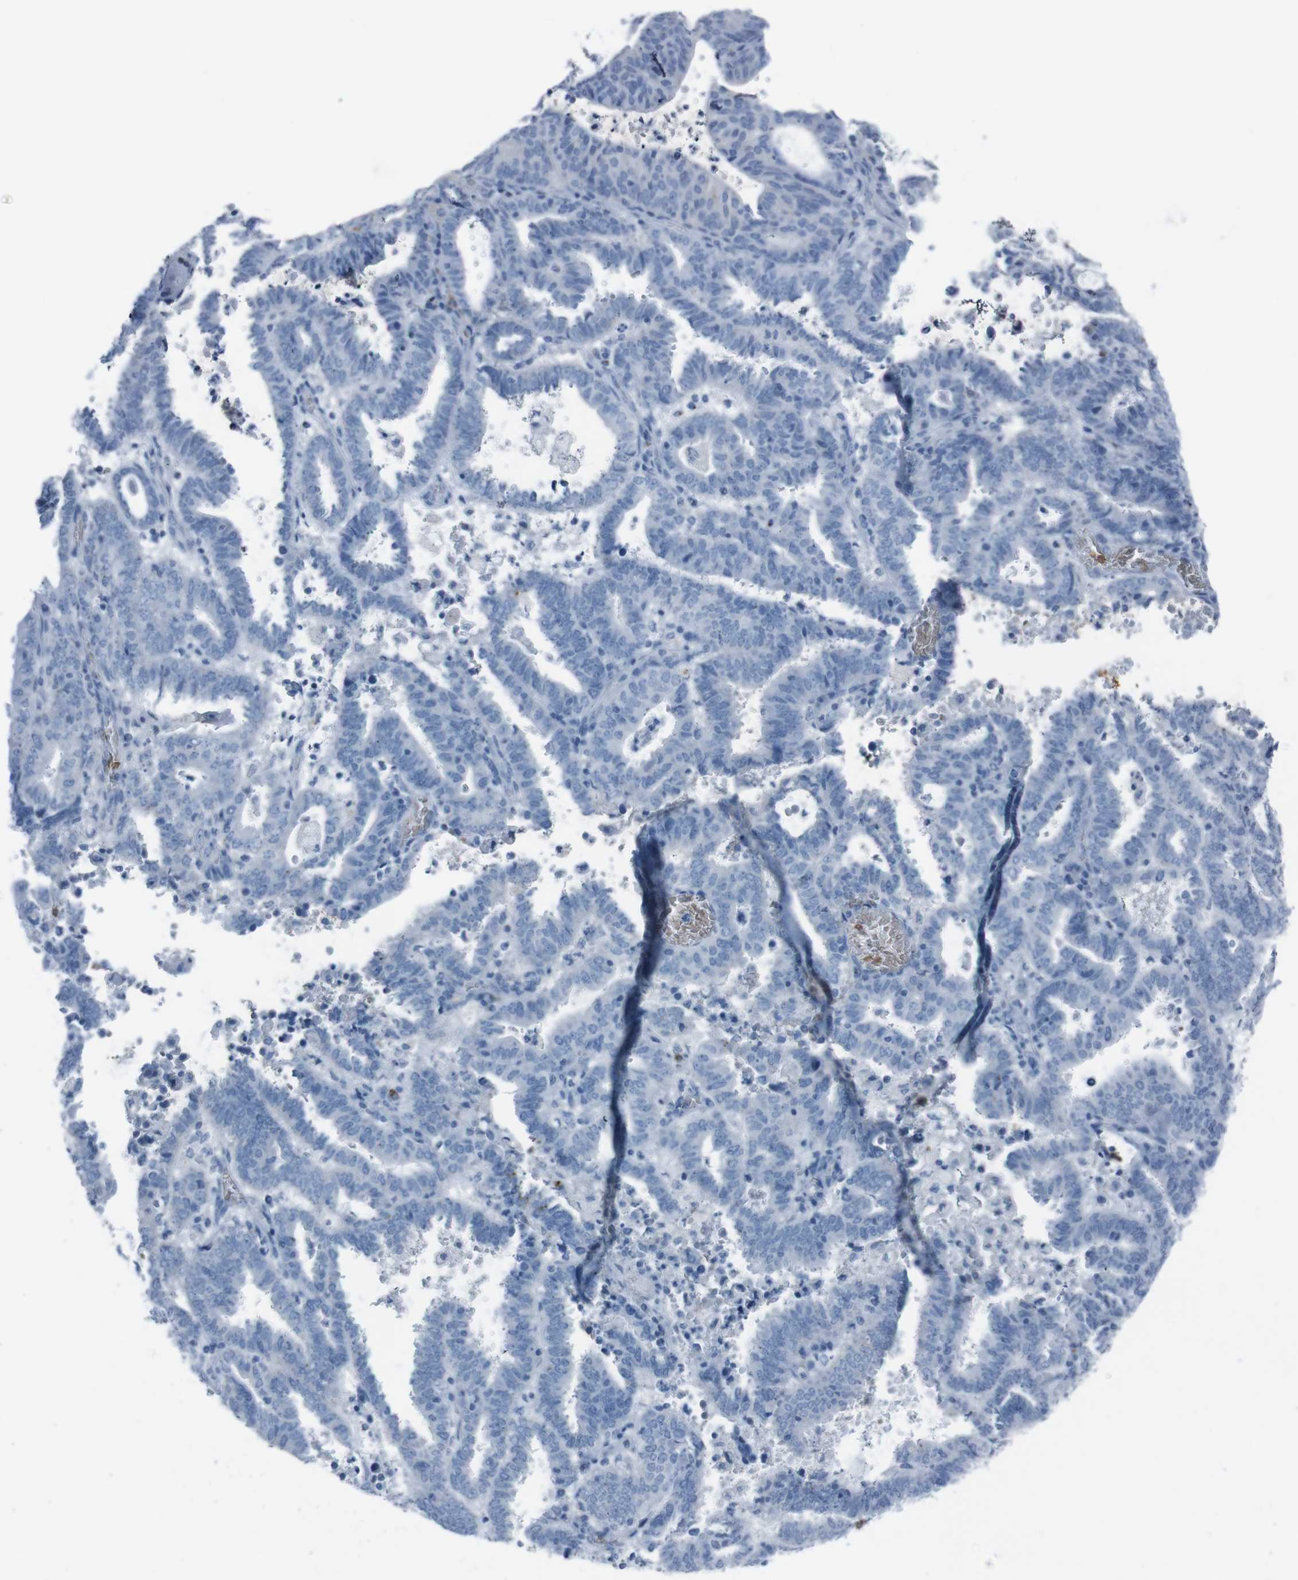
{"staining": {"intensity": "strong", "quantity": "<25%", "location": "cytoplasmic/membranous"}, "tissue": "endometrial cancer", "cell_type": "Tumor cells", "image_type": "cancer", "snomed": [{"axis": "morphology", "description": "Adenocarcinoma, NOS"}, {"axis": "topography", "description": "Uterus"}], "caption": "Immunohistochemical staining of adenocarcinoma (endometrial) exhibits medium levels of strong cytoplasmic/membranous protein positivity in about <25% of tumor cells. Ihc stains the protein in brown and the nuclei are stained blue.", "gene": "ST6GAL1", "patient": {"sex": "female", "age": 83}}